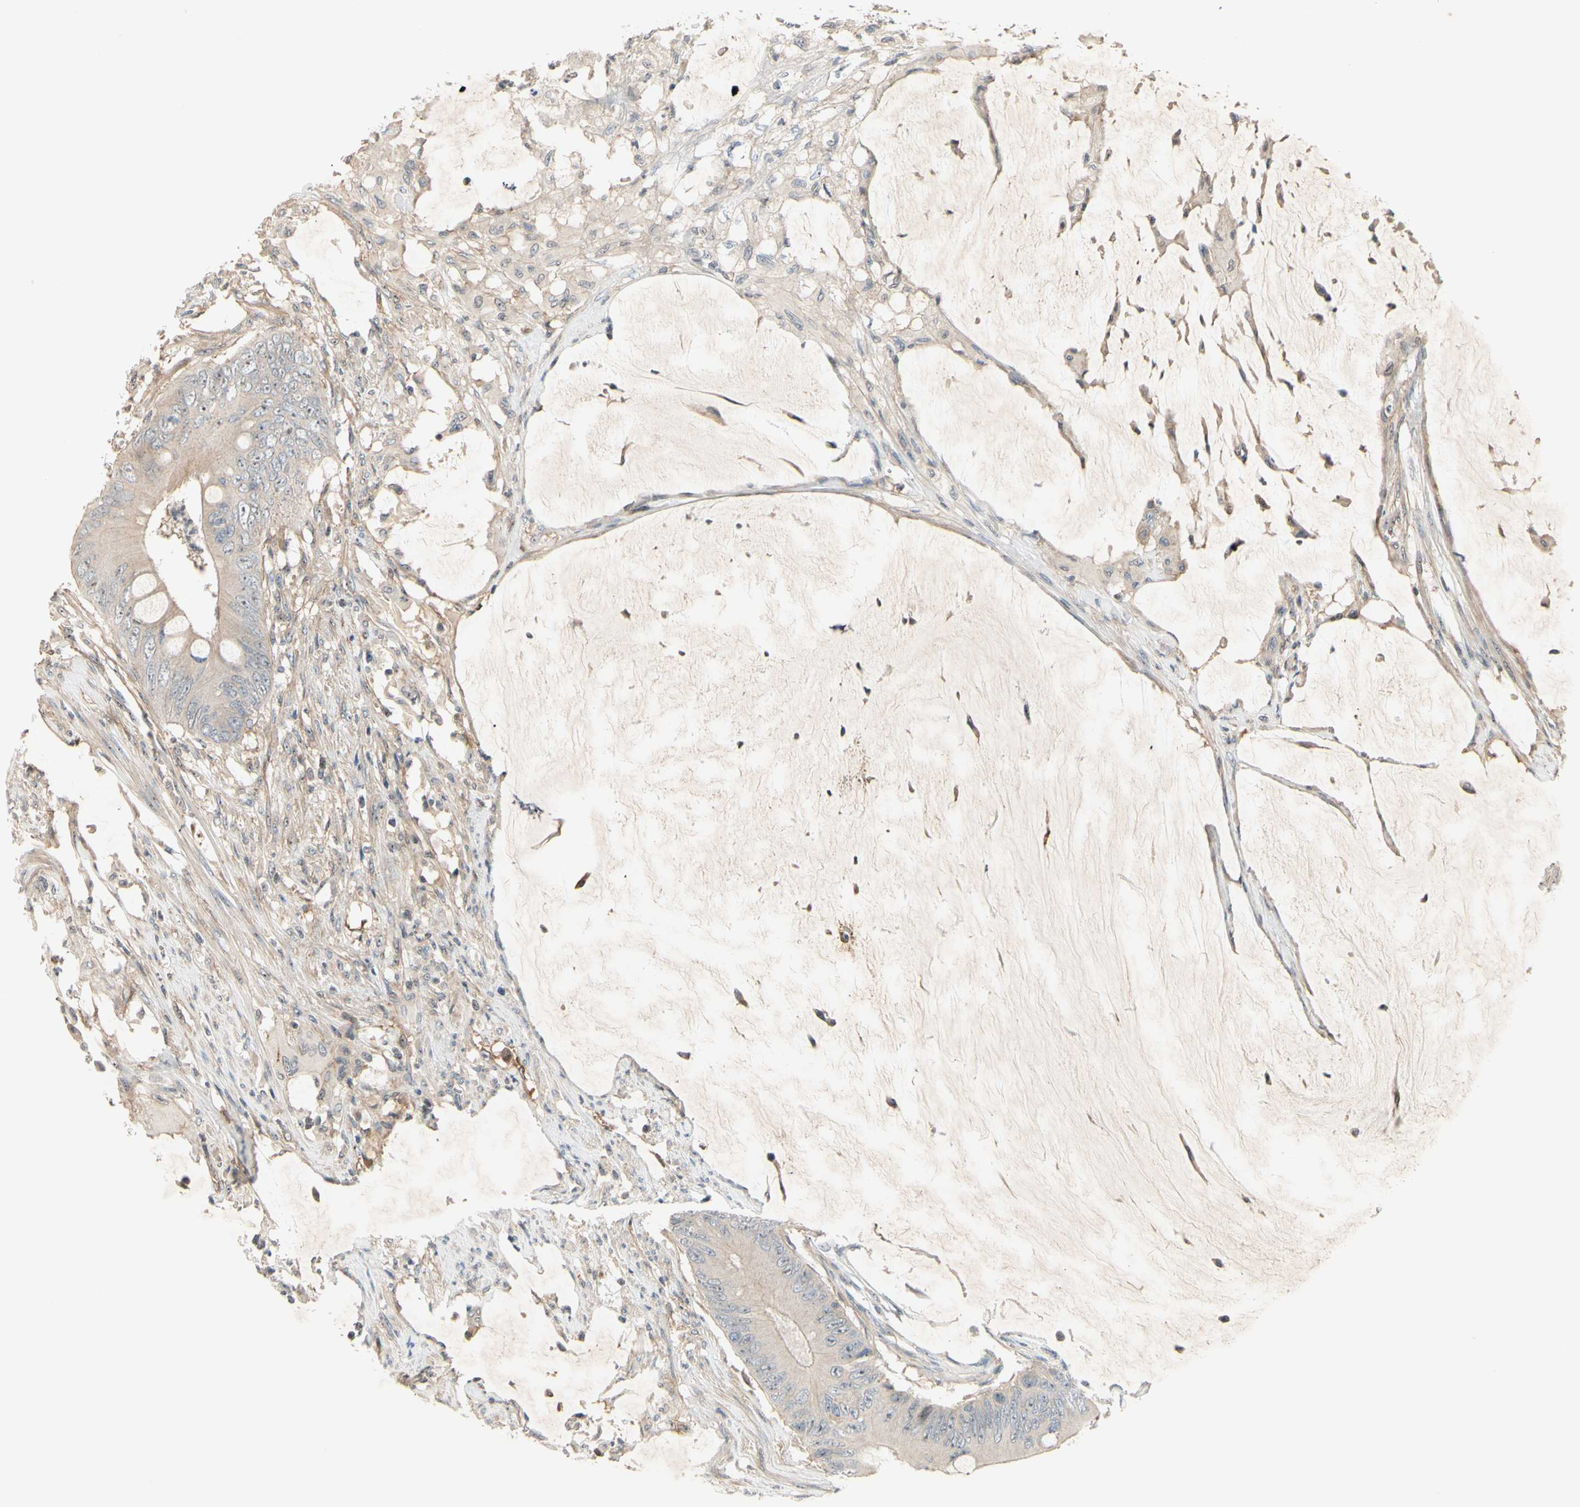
{"staining": {"intensity": "weak", "quantity": ">75%", "location": "cytoplasmic/membranous"}, "tissue": "colorectal cancer", "cell_type": "Tumor cells", "image_type": "cancer", "snomed": [{"axis": "morphology", "description": "Adenocarcinoma, NOS"}, {"axis": "topography", "description": "Rectum"}], "caption": "Immunohistochemistry (IHC) micrograph of neoplastic tissue: human colorectal adenocarcinoma stained using immunohistochemistry displays low levels of weak protein expression localized specifically in the cytoplasmic/membranous of tumor cells, appearing as a cytoplasmic/membranous brown color.", "gene": "NFYA", "patient": {"sex": "female", "age": 77}}